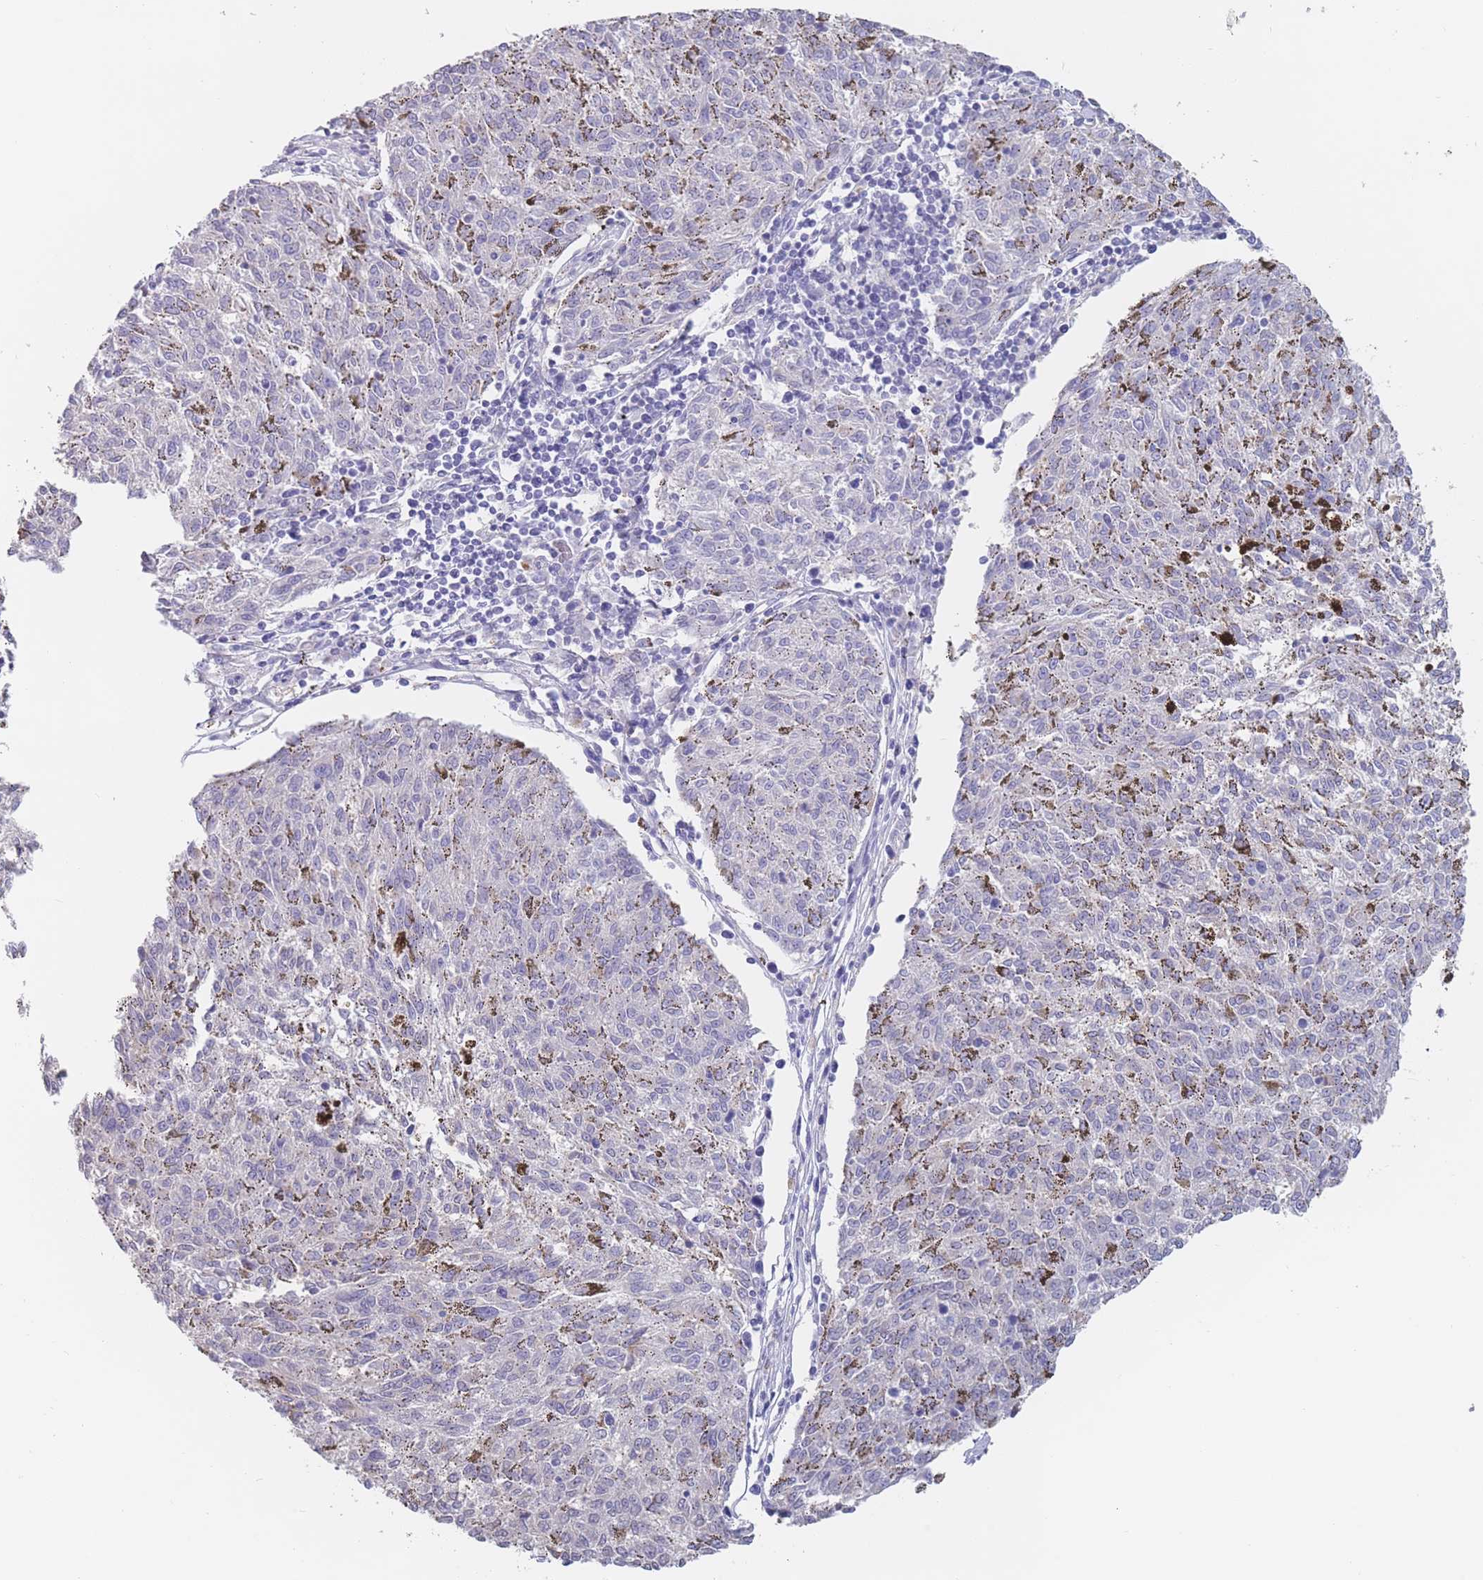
{"staining": {"intensity": "negative", "quantity": "none", "location": "none"}, "tissue": "melanoma", "cell_type": "Tumor cells", "image_type": "cancer", "snomed": [{"axis": "morphology", "description": "Malignant melanoma, NOS"}, {"axis": "topography", "description": "Skin"}], "caption": "Histopathology image shows no significant protein positivity in tumor cells of malignant melanoma.", "gene": "CYP51A1", "patient": {"sex": "female", "age": 72}}